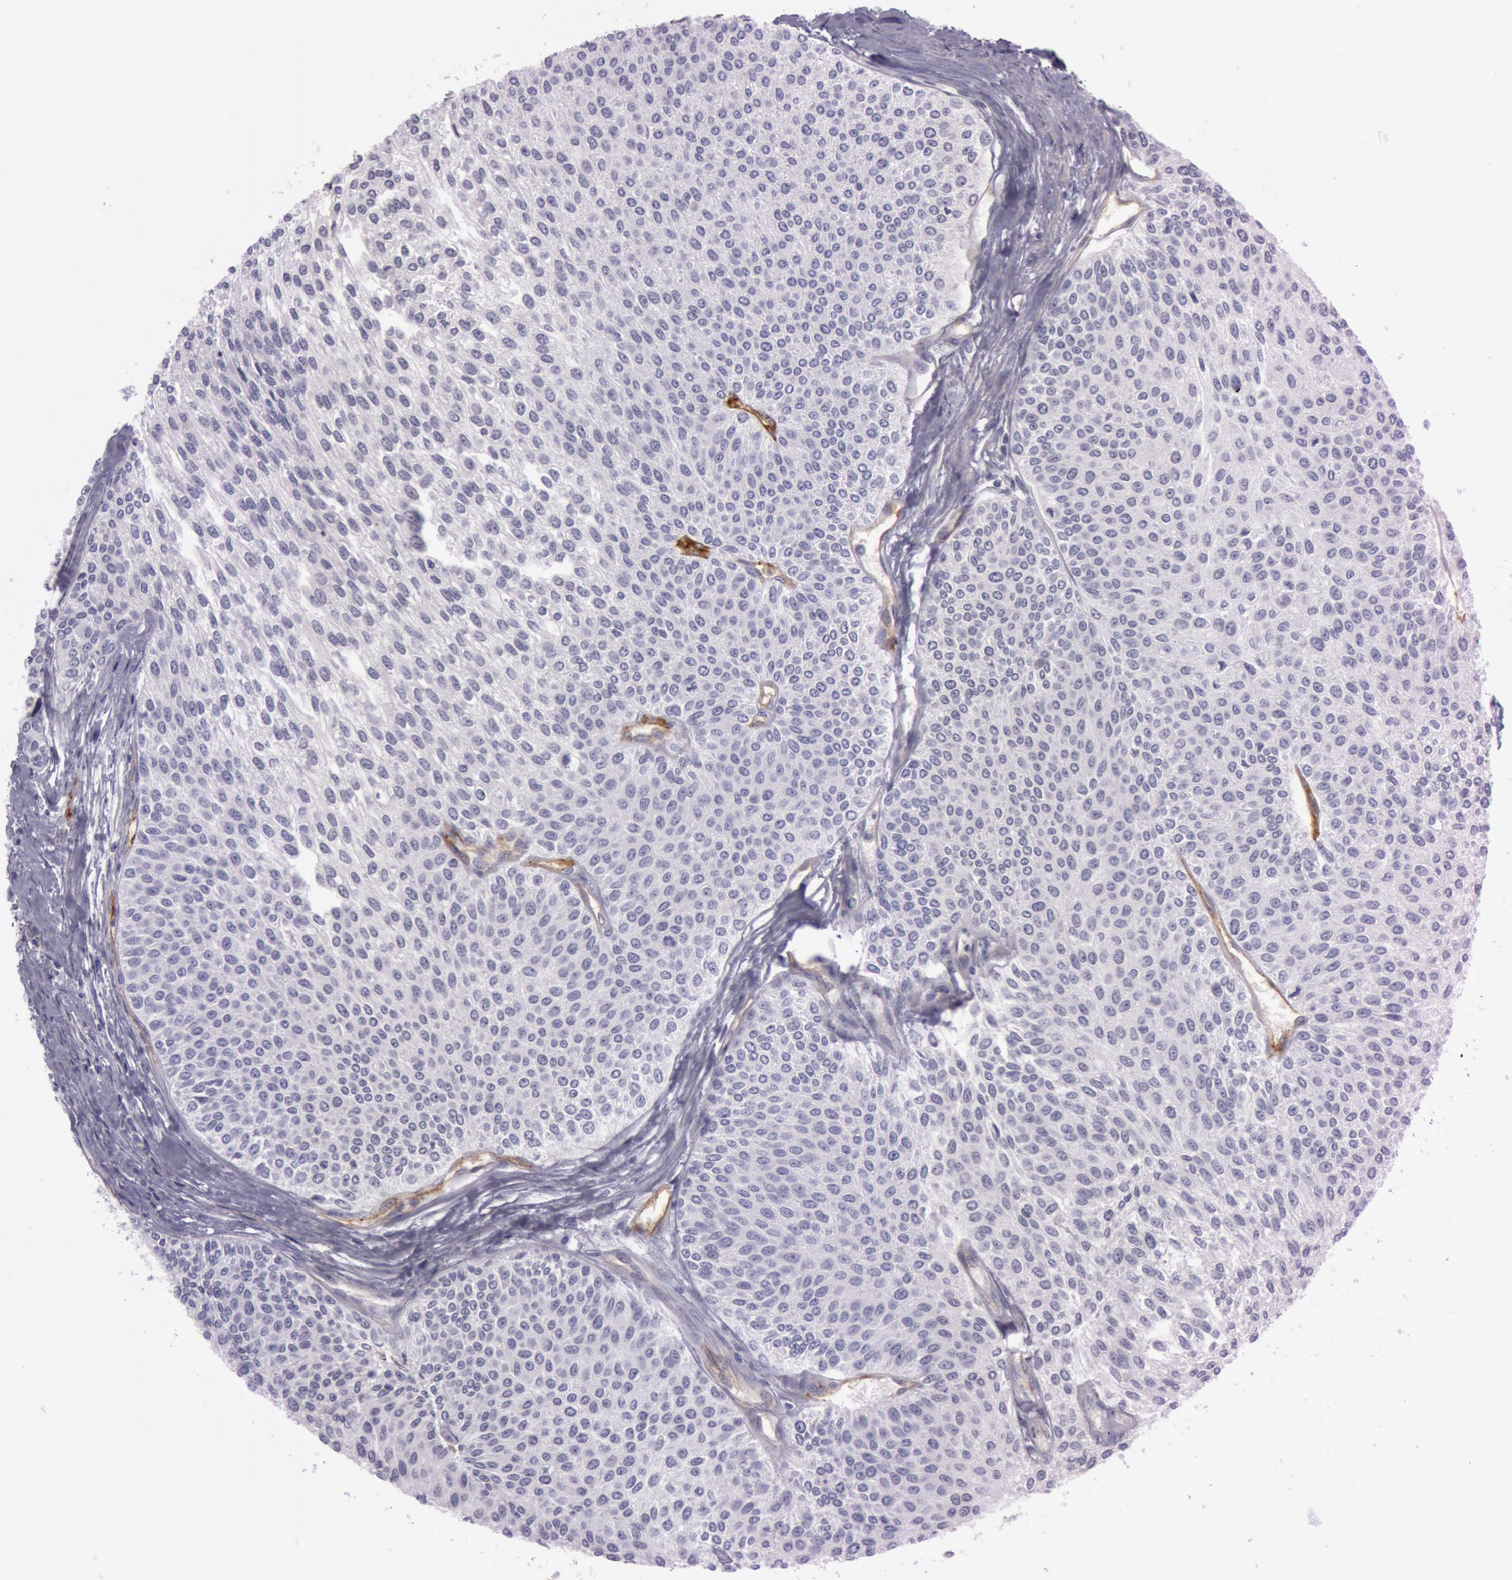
{"staining": {"intensity": "negative", "quantity": "none", "location": "none"}, "tissue": "urothelial cancer", "cell_type": "Tumor cells", "image_type": "cancer", "snomed": [{"axis": "morphology", "description": "Urothelial carcinoma, Low grade"}, {"axis": "topography", "description": "Urinary bladder"}], "caption": "Tumor cells are negative for protein expression in human urothelial carcinoma (low-grade). (DAB (3,3'-diaminobenzidine) IHC with hematoxylin counter stain).", "gene": "FOLH1", "patient": {"sex": "female", "age": 73}}